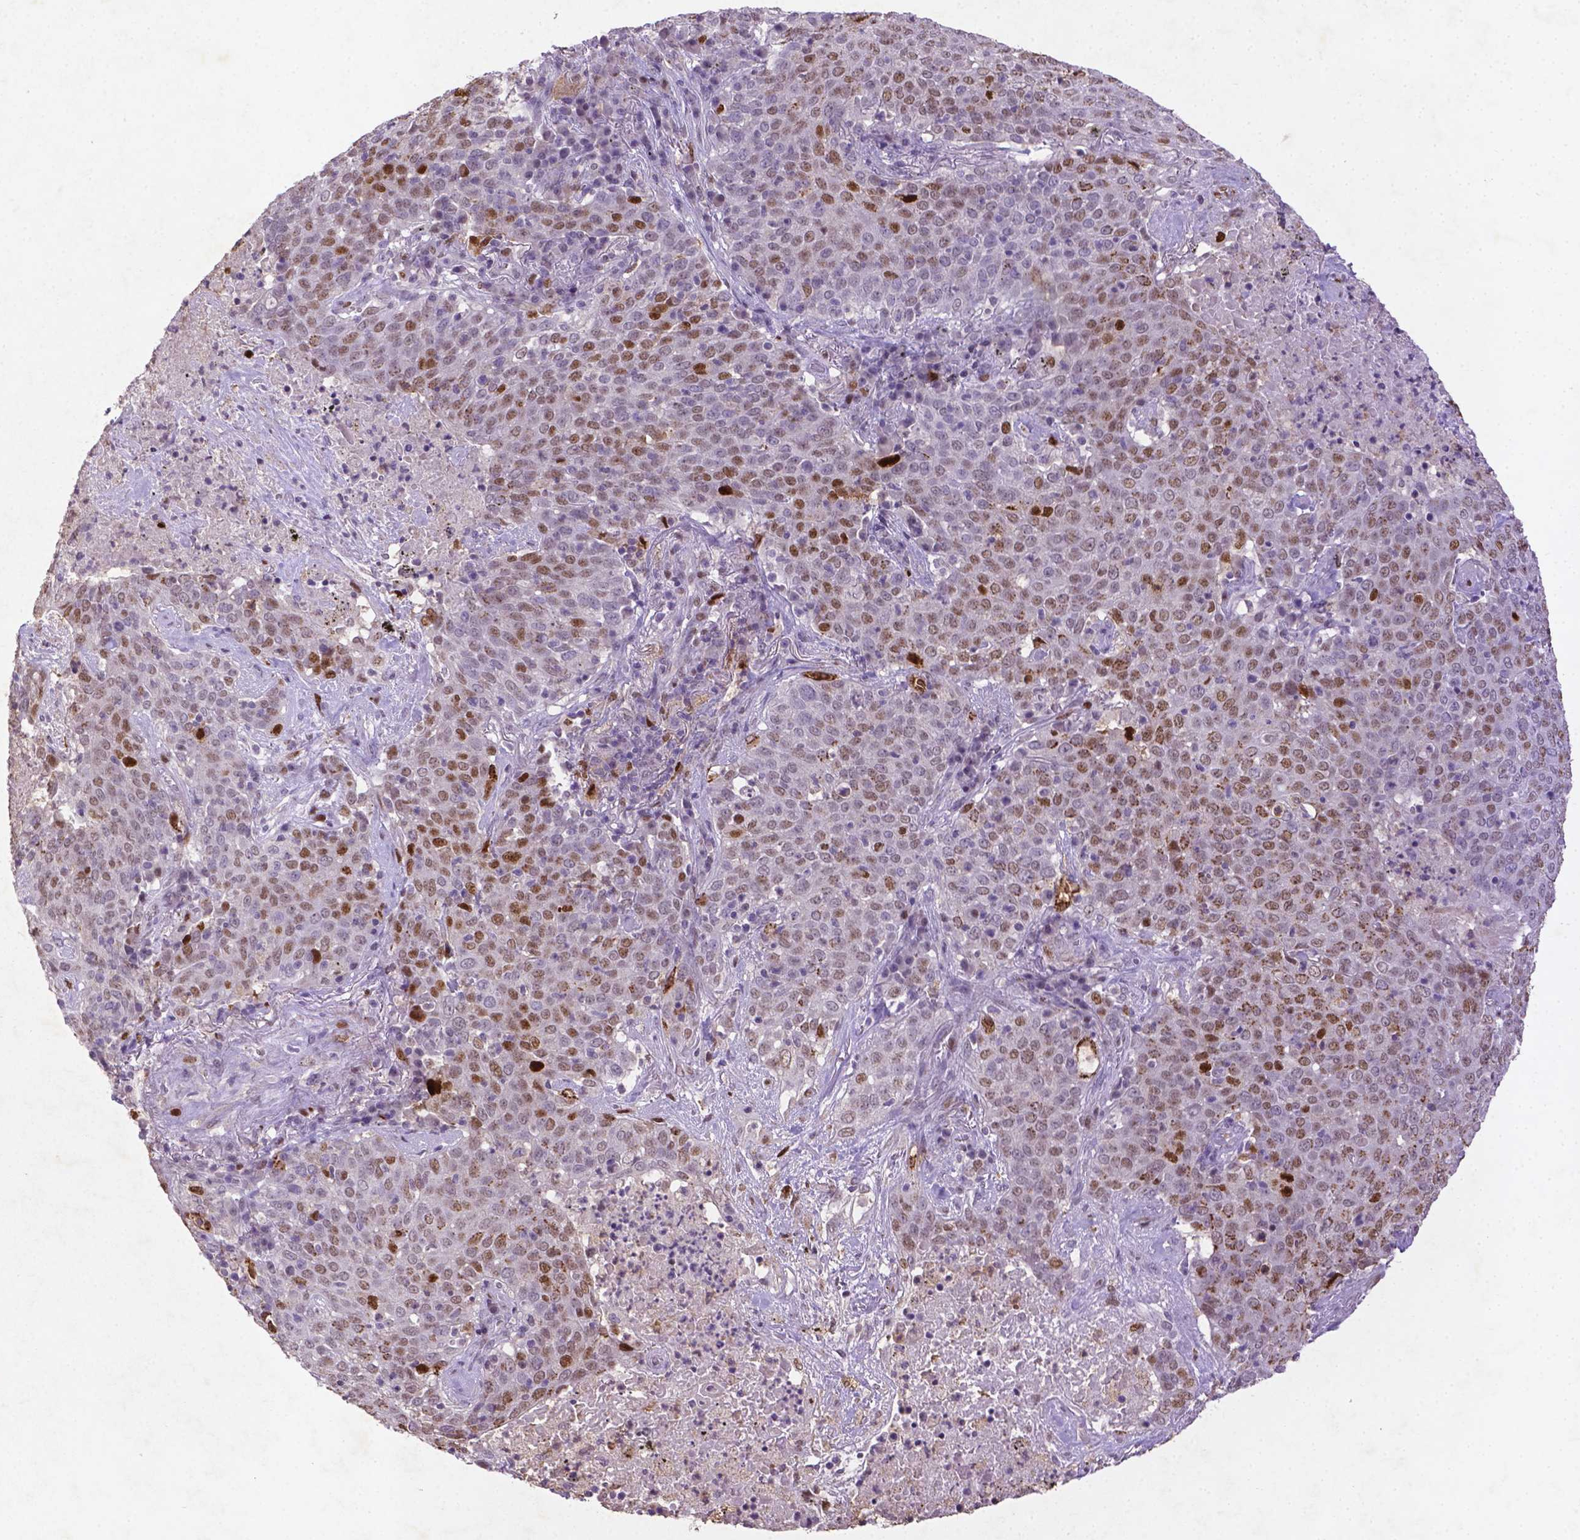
{"staining": {"intensity": "moderate", "quantity": ">75%", "location": "nuclear"}, "tissue": "lung cancer", "cell_type": "Tumor cells", "image_type": "cancer", "snomed": [{"axis": "morphology", "description": "Squamous cell carcinoma, NOS"}, {"axis": "topography", "description": "Lung"}], "caption": "Lung squamous cell carcinoma tissue shows moderate nuclear expression in about >75% of tumor cells, visualized by immunohistochemistry. (brown staining indicates protein expression, while blue staining denotes nuclei).", "gene": "CDKN1A", "patient": {"sex": "male", "age": 82}}